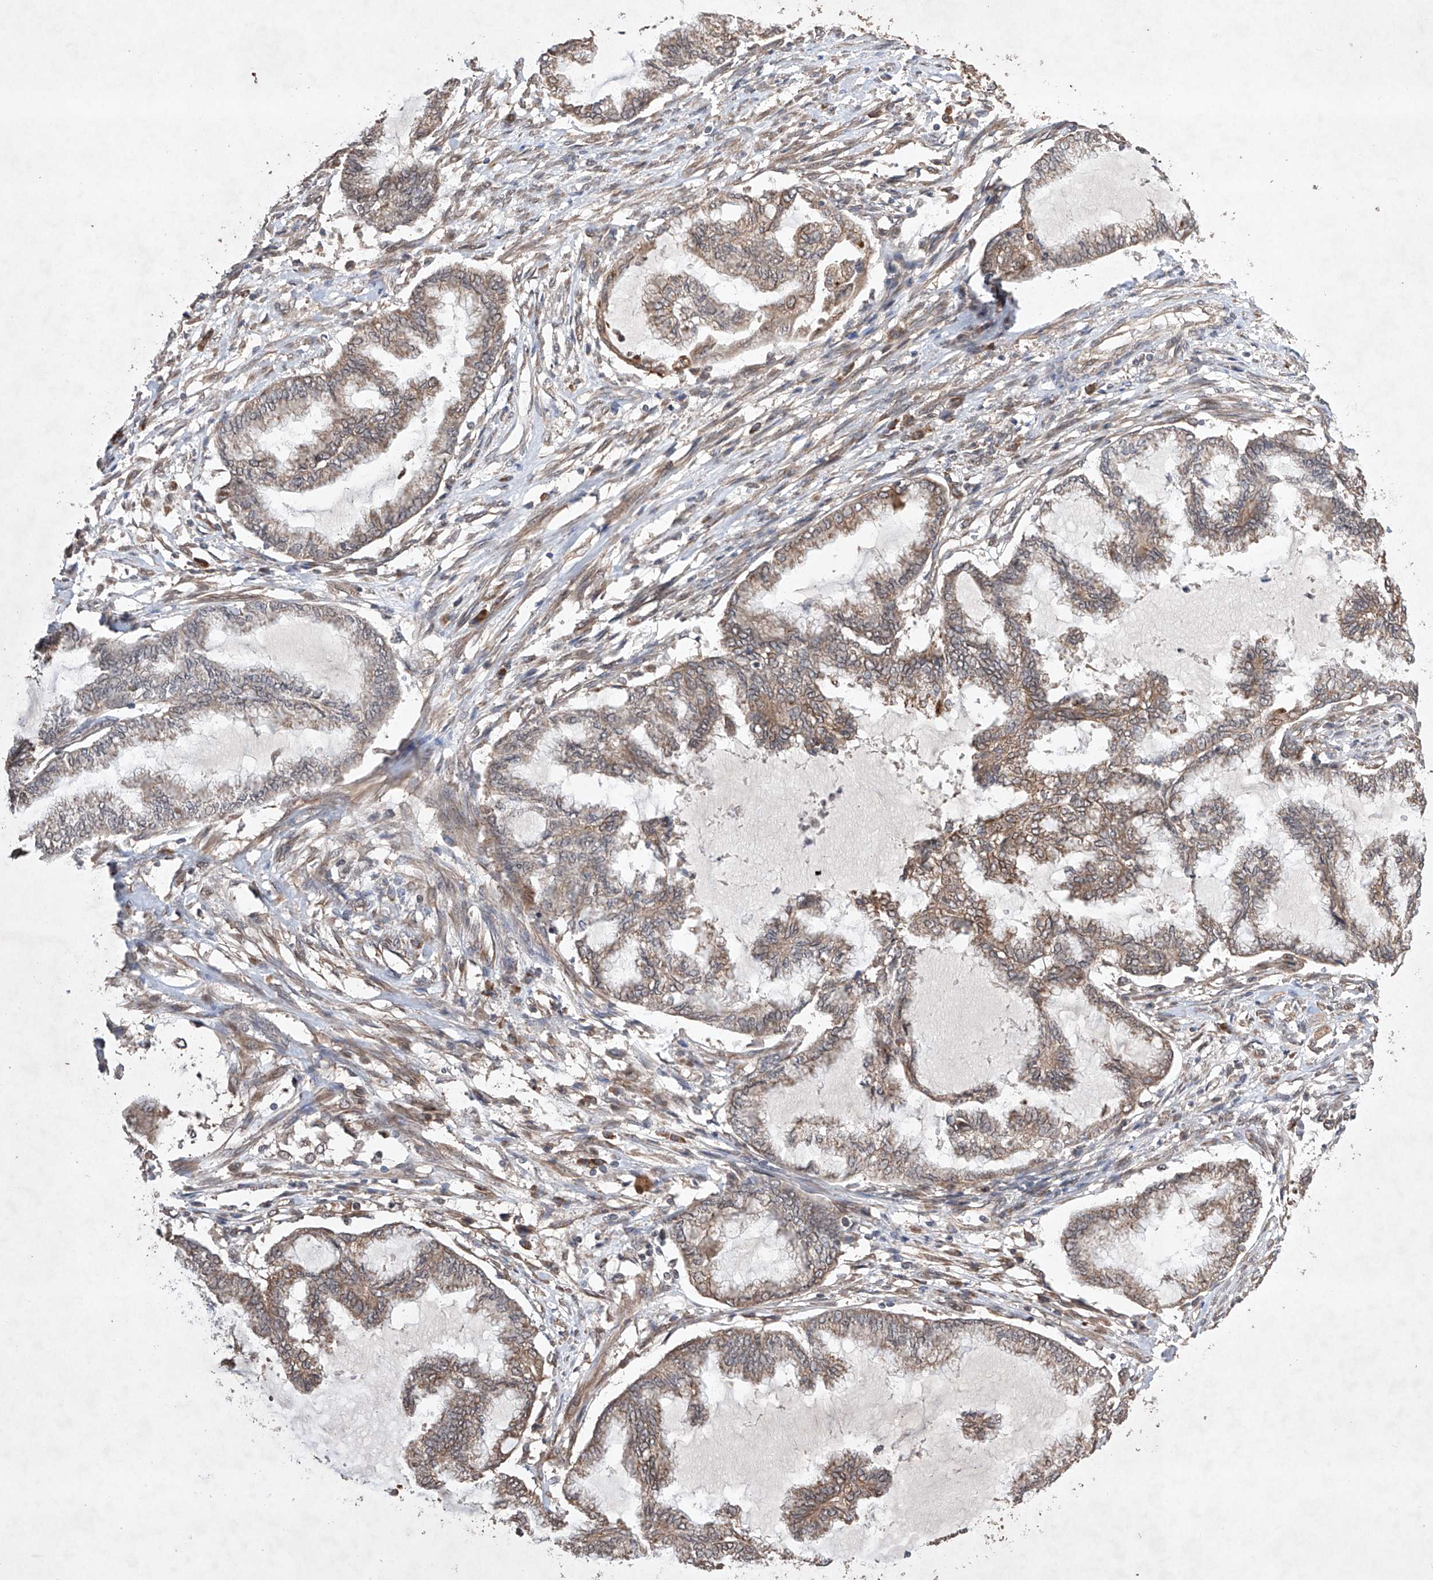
{"staining": {"intensity": "weak", "quantity": ">75%", "location": "cytoplasmic/membranous"}, "tissue": "endometrial cancer", "cell_type": "Tumor cells", "image_type": "cancer", "snomed": [{"axis": "morphology", "description": "Adenocarcinoma, NOS"}, {"axis": "topography", "description": "Endometrium"}], "caption": "Immunohistochemical staining of endometrial cancer (adenocarcinoma) demonstrates low levels of weak cytoplasmic/membranous positivity in approximately >75% of tumor cells.", "gene": "LURAP1", "patient": {"sex": "female", "age": 86}}